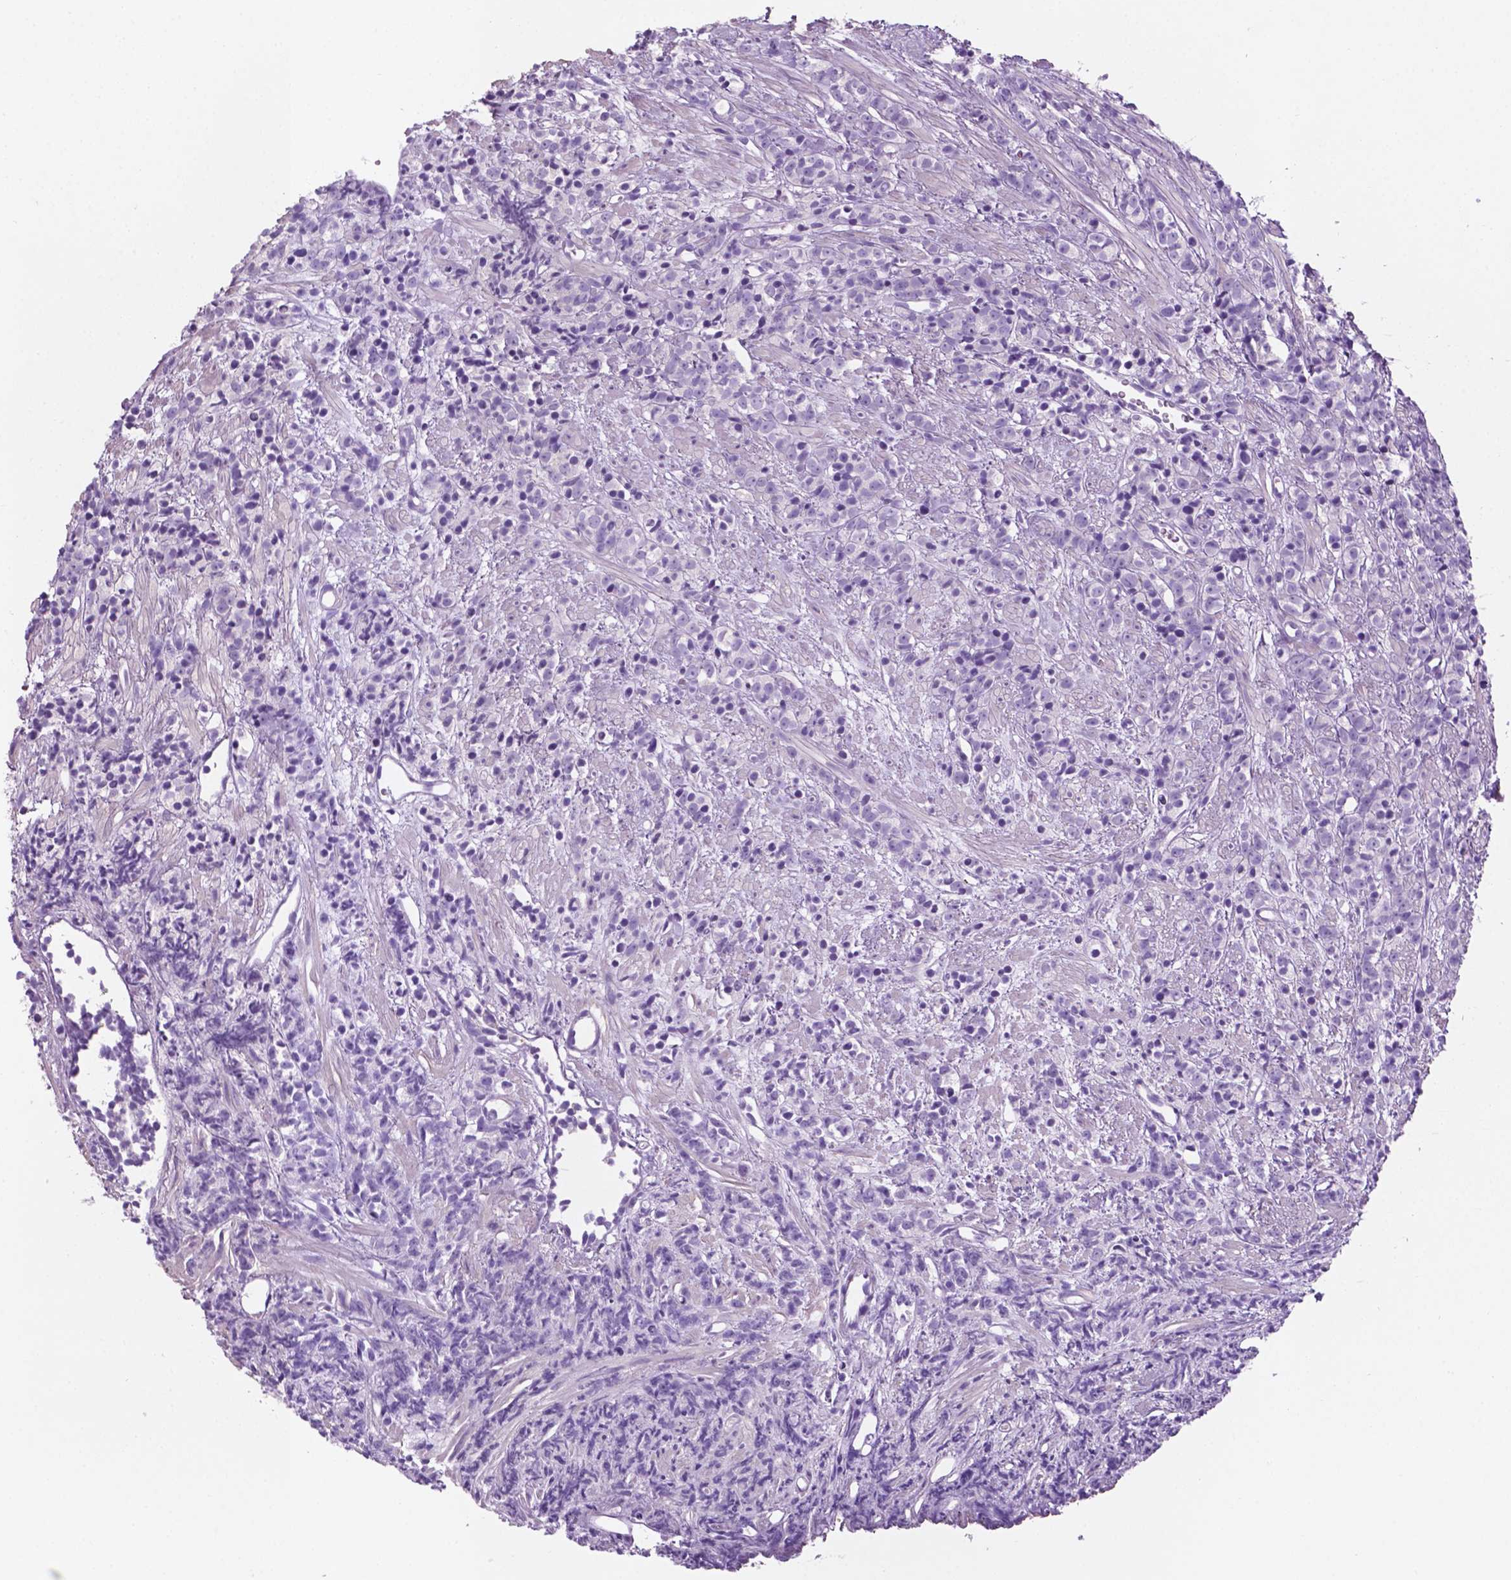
{"staining": {"intensity": "negative", "quantity": "none", "location": "none"}, "tissue": "prostate cancer", "cell_type": "Tumor cells", "image_type": "cancer", "snomed": [{"axis": "morphology", "description": "Adenocarcinoma, High grade"}, {"axis": "topography", "description": "Prostate"}], "caption": "DAB immunohistochemical staining of human prostate cancer (adenocarcinoma (high-grade)) displays no significant staining in tumor cells.", "gene": "POU4F1", "patient": {"sex": "male", "age": 81}}